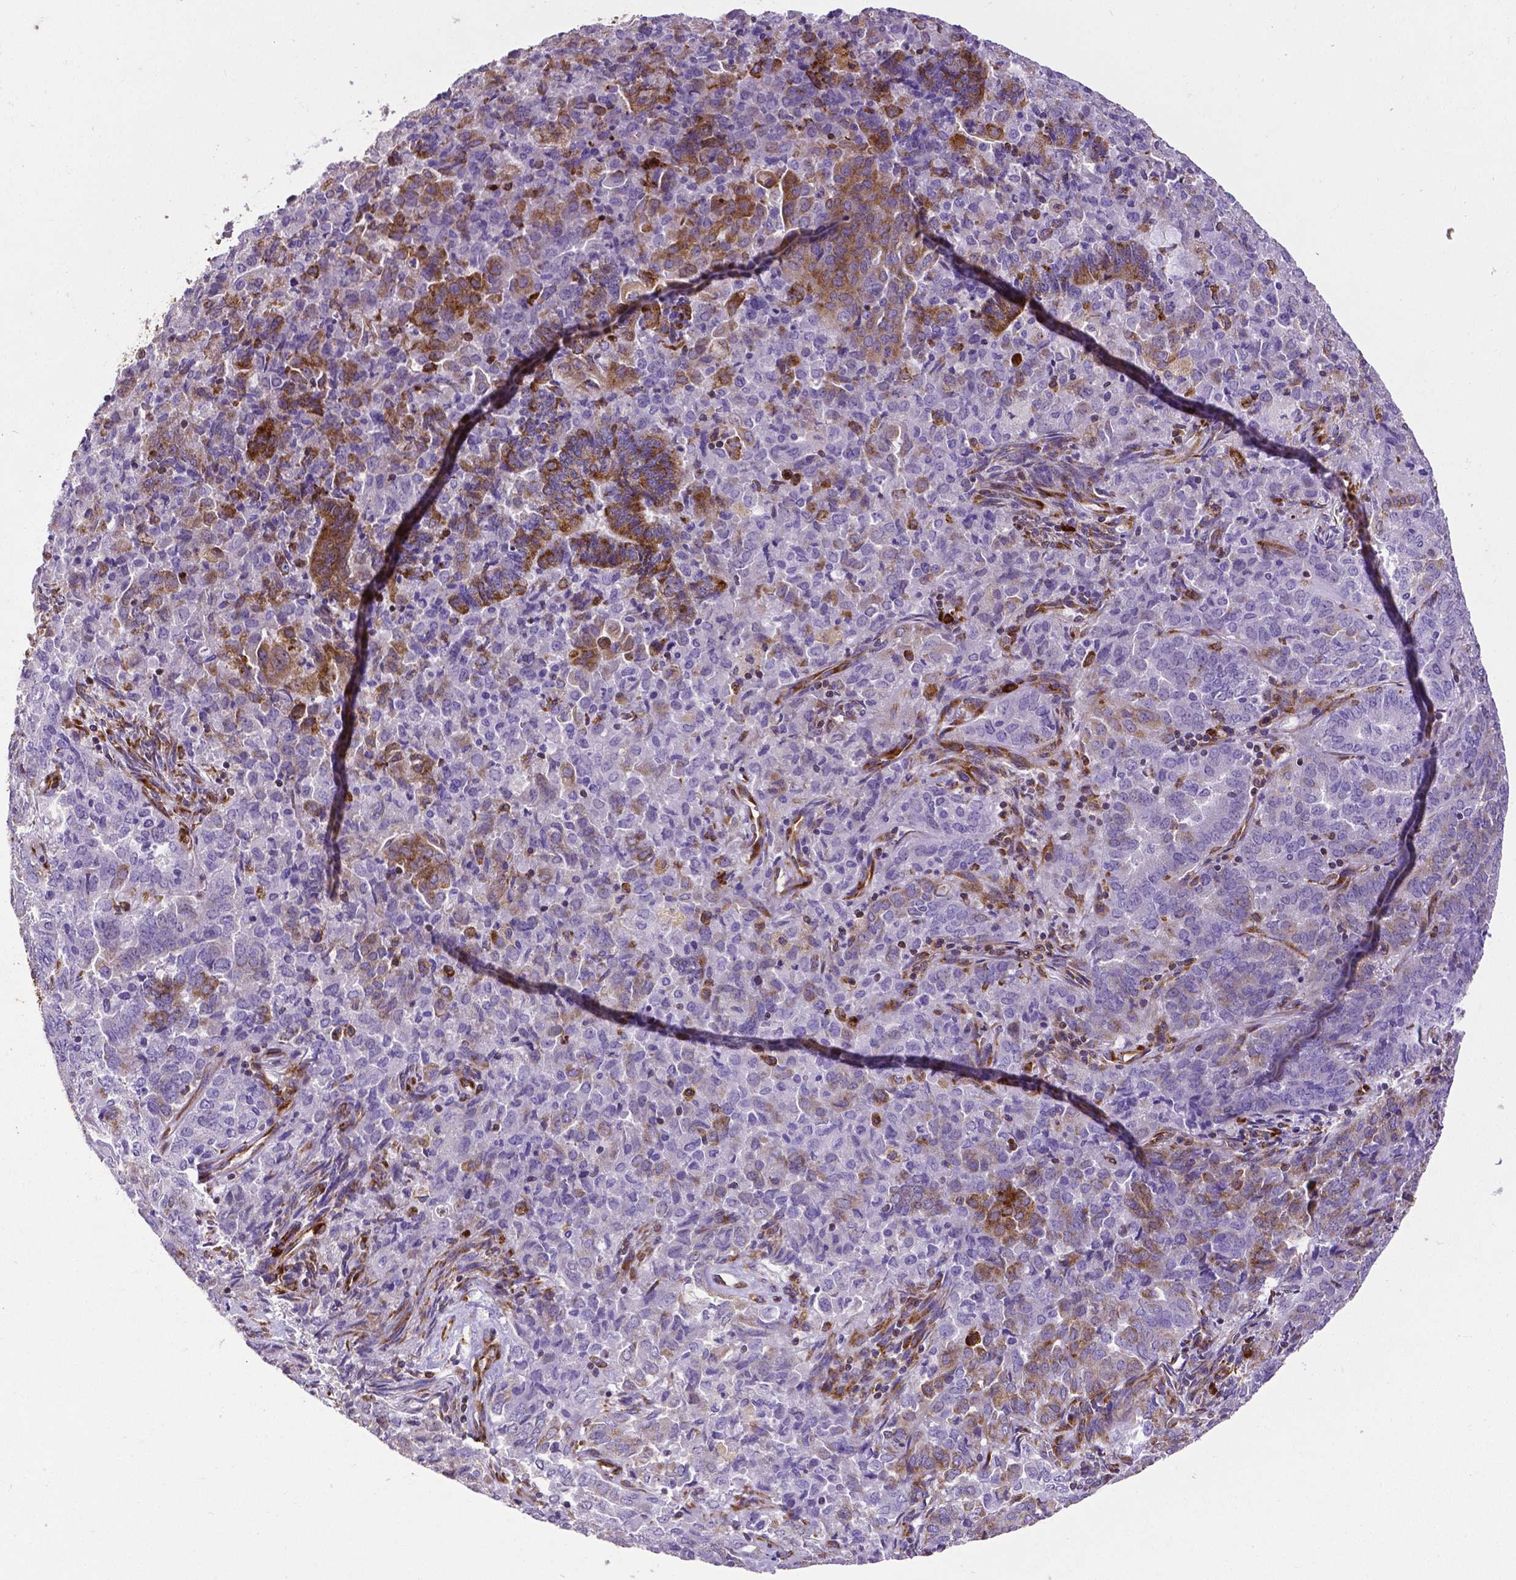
{"staining": {"intensity": "moderate", "quantity": "<25%", "location": "cytoplasmic/membranous"}, "tissue": "endometrial cancer", "cell_type": "Tumor cells", "image_type": "cancer", "snomed": [{"axis": "morphology", "description": "Adenocarcinoma, NOS"}, {"axis": "topography", "description": "Endometrium"}], "caption": "An image showing moderate cytoplasmic/membranous expression in approximately <25% of tumor cells in endometrial cancer, as visualized by brown immunohistochemical staining.", "gene": "MTDH", "patient": {"sex": "female", "age": 72}}